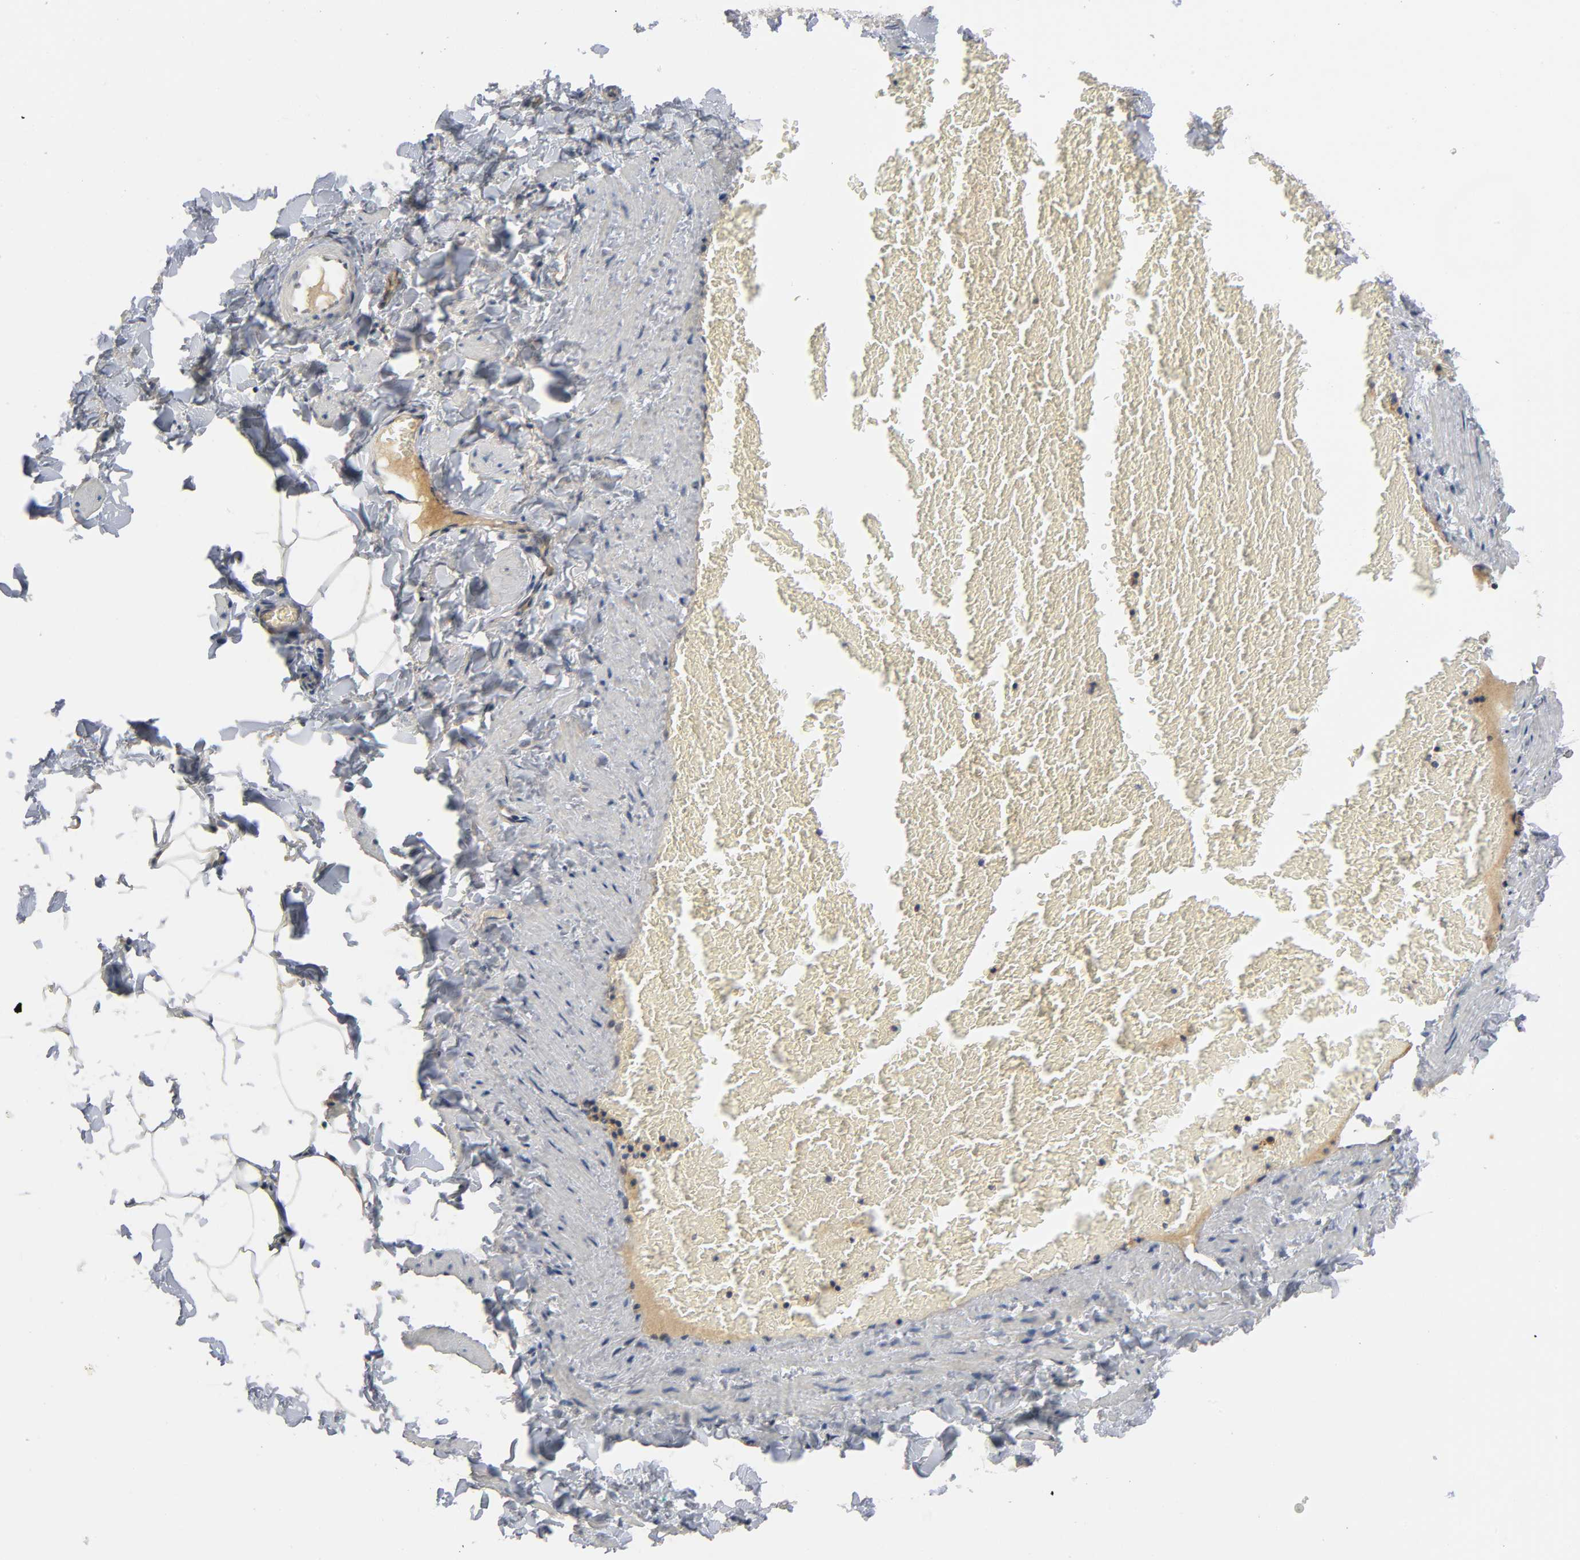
{"staining": {"intensity": "weak", "quantity": "<25%", "location": "cytoplasmic/membranous"}, "tissue": "adipose tissue", "cell_type": "Adipocytes", "image_type": "normal", "snomed": [{"axis": "morphology", "description": "Normal tissue, NOS"}, {"axis": "topography", "description": "Vascular tissue"}], "caption": "DAB immunohistochemical staining of unremarkable human adipose tissue demonstrates no significant positivity in adipocytes. (DAB (3,3'-diaminobenzidine) immunohistochemistry with hematoxylin counter stain).", "gene": "HDAC6", "patient": {"sex": "male", "age": 41}}